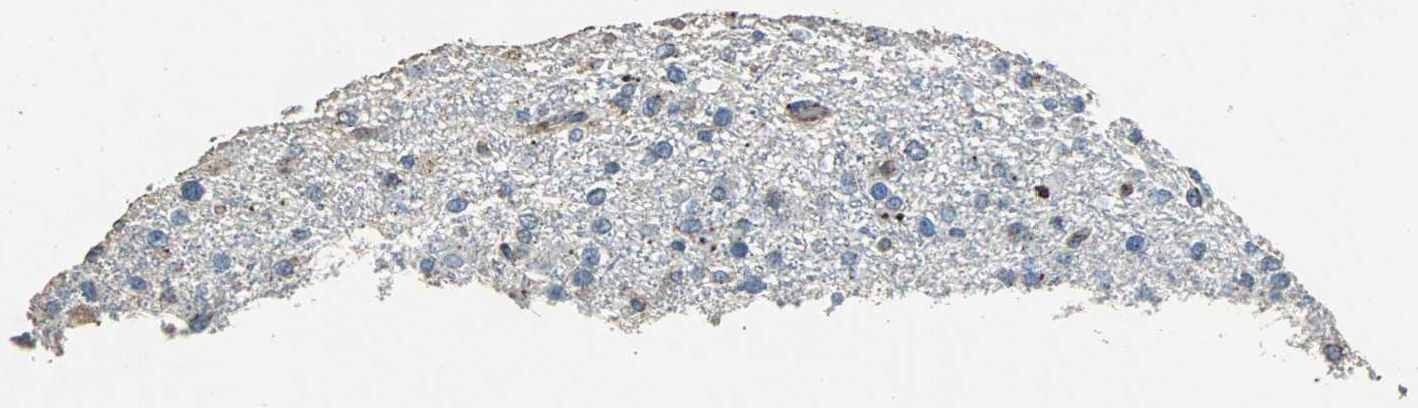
{"staining": {"intensity": "negative", "quantity": "none", "location": "none"}, "tissue": "glioma", "cell_type": "Tumor cells", "image_type": "cancer", "snomed": [{"axis": "morphology", "description": "Glioma, malignant, Low grade"}, {"axis": "topography", "description": "Brain"}], "caption": "Immunohistochemistry (IHC) of malignant glioma (low-grade) reveals no expression in tumor cells.", "gene": "F11R", "patient": {"sex": "male", "age": 42}}